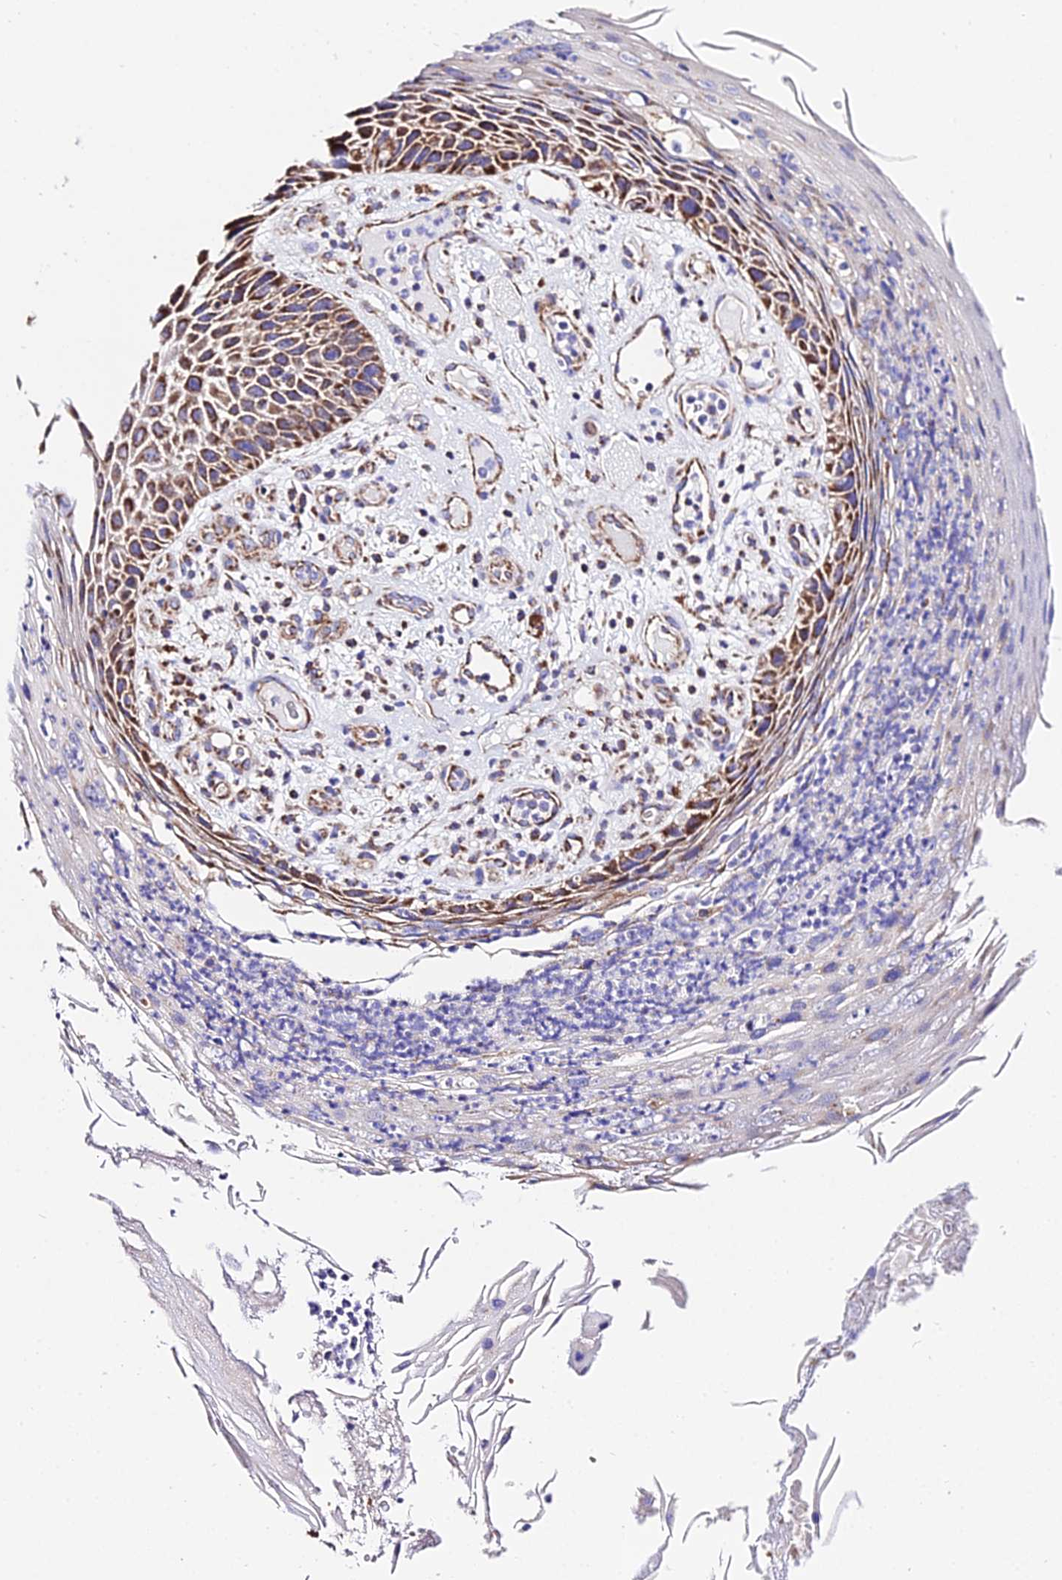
{"staining": {"intensity": "strong", "quantity": ">75%", "location": "cytoplasmic/membranous"}, "tissue": "skin cancer", "cell_type": "Tumor cells", "image_type": "cancer", "snomed": [{"axis": "morphology", "description": "Squamous cell carcinoma, NOS"}, {"axis": "topography", "description": "Skin"}], "caption": "Tumor cells exhibit strong cytoplasmic/membranous staining in about >75% of cells in squamous cell carcinoma (skin).", "gene": "OCIAD1", "patient": {"sex": "female", "age": 88}}